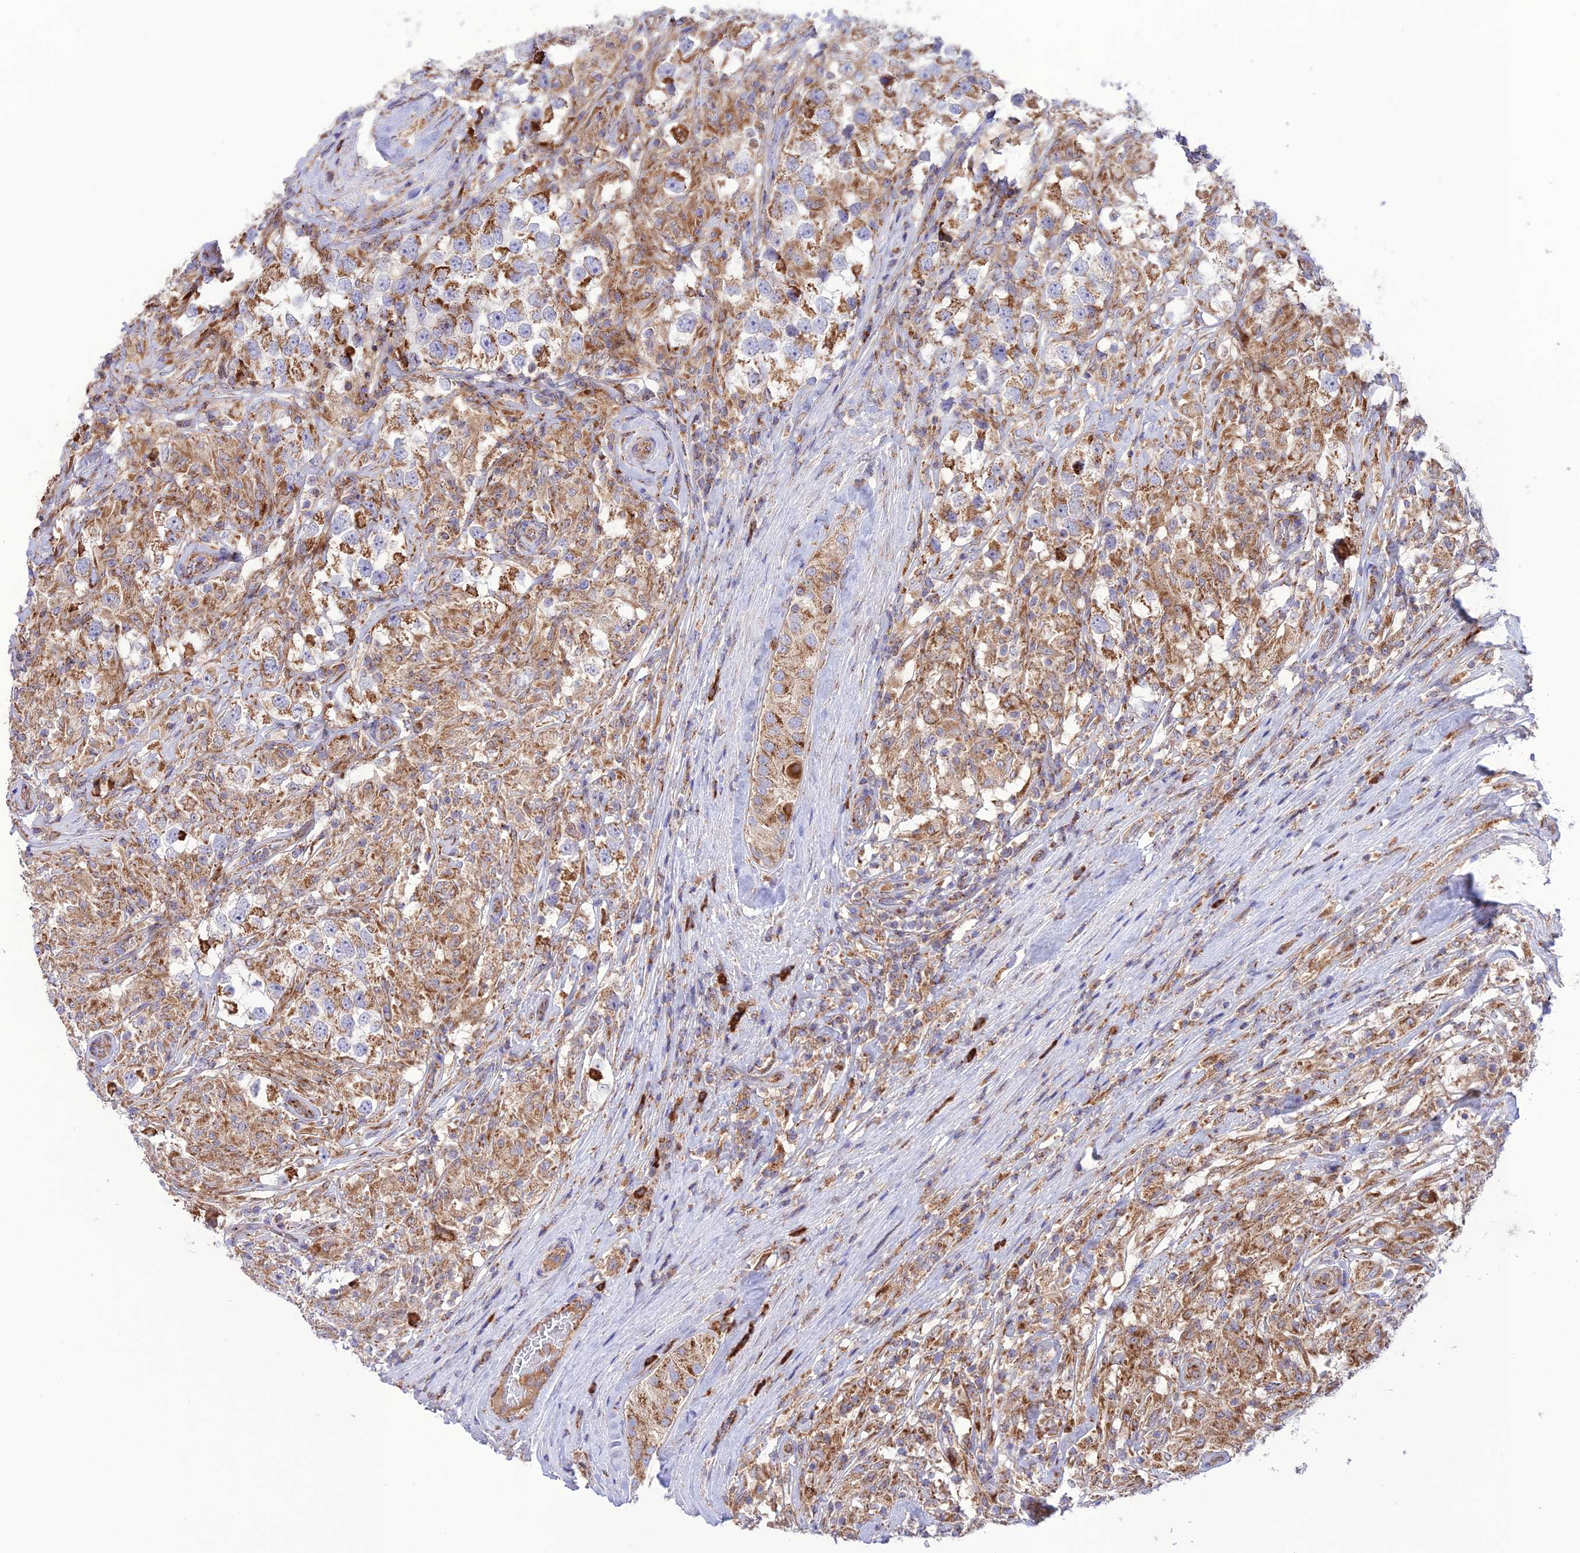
{"staining": {"intensity": "strong", "quantity": "25%-75%", "location": "cytoplasmic/membranous"}, "tissue": "testis cancer", "cell_type": "Tumor cells", "image_type": "cancer", "snomed": [{"axis": "morphology", "description": "Seminoma, NOS"}, {"axis": "topography", "description": "Testis"}], "caption": "IHC photomicrograph of human testis seminoma stained for a protein (brown), which exhibits high levels of strong cytoplasmic/membranous staining in approximately 25%-75% of tumor cells.", "gene": "UAP1L1", "patient": {"sex": "male", "age": 46}}